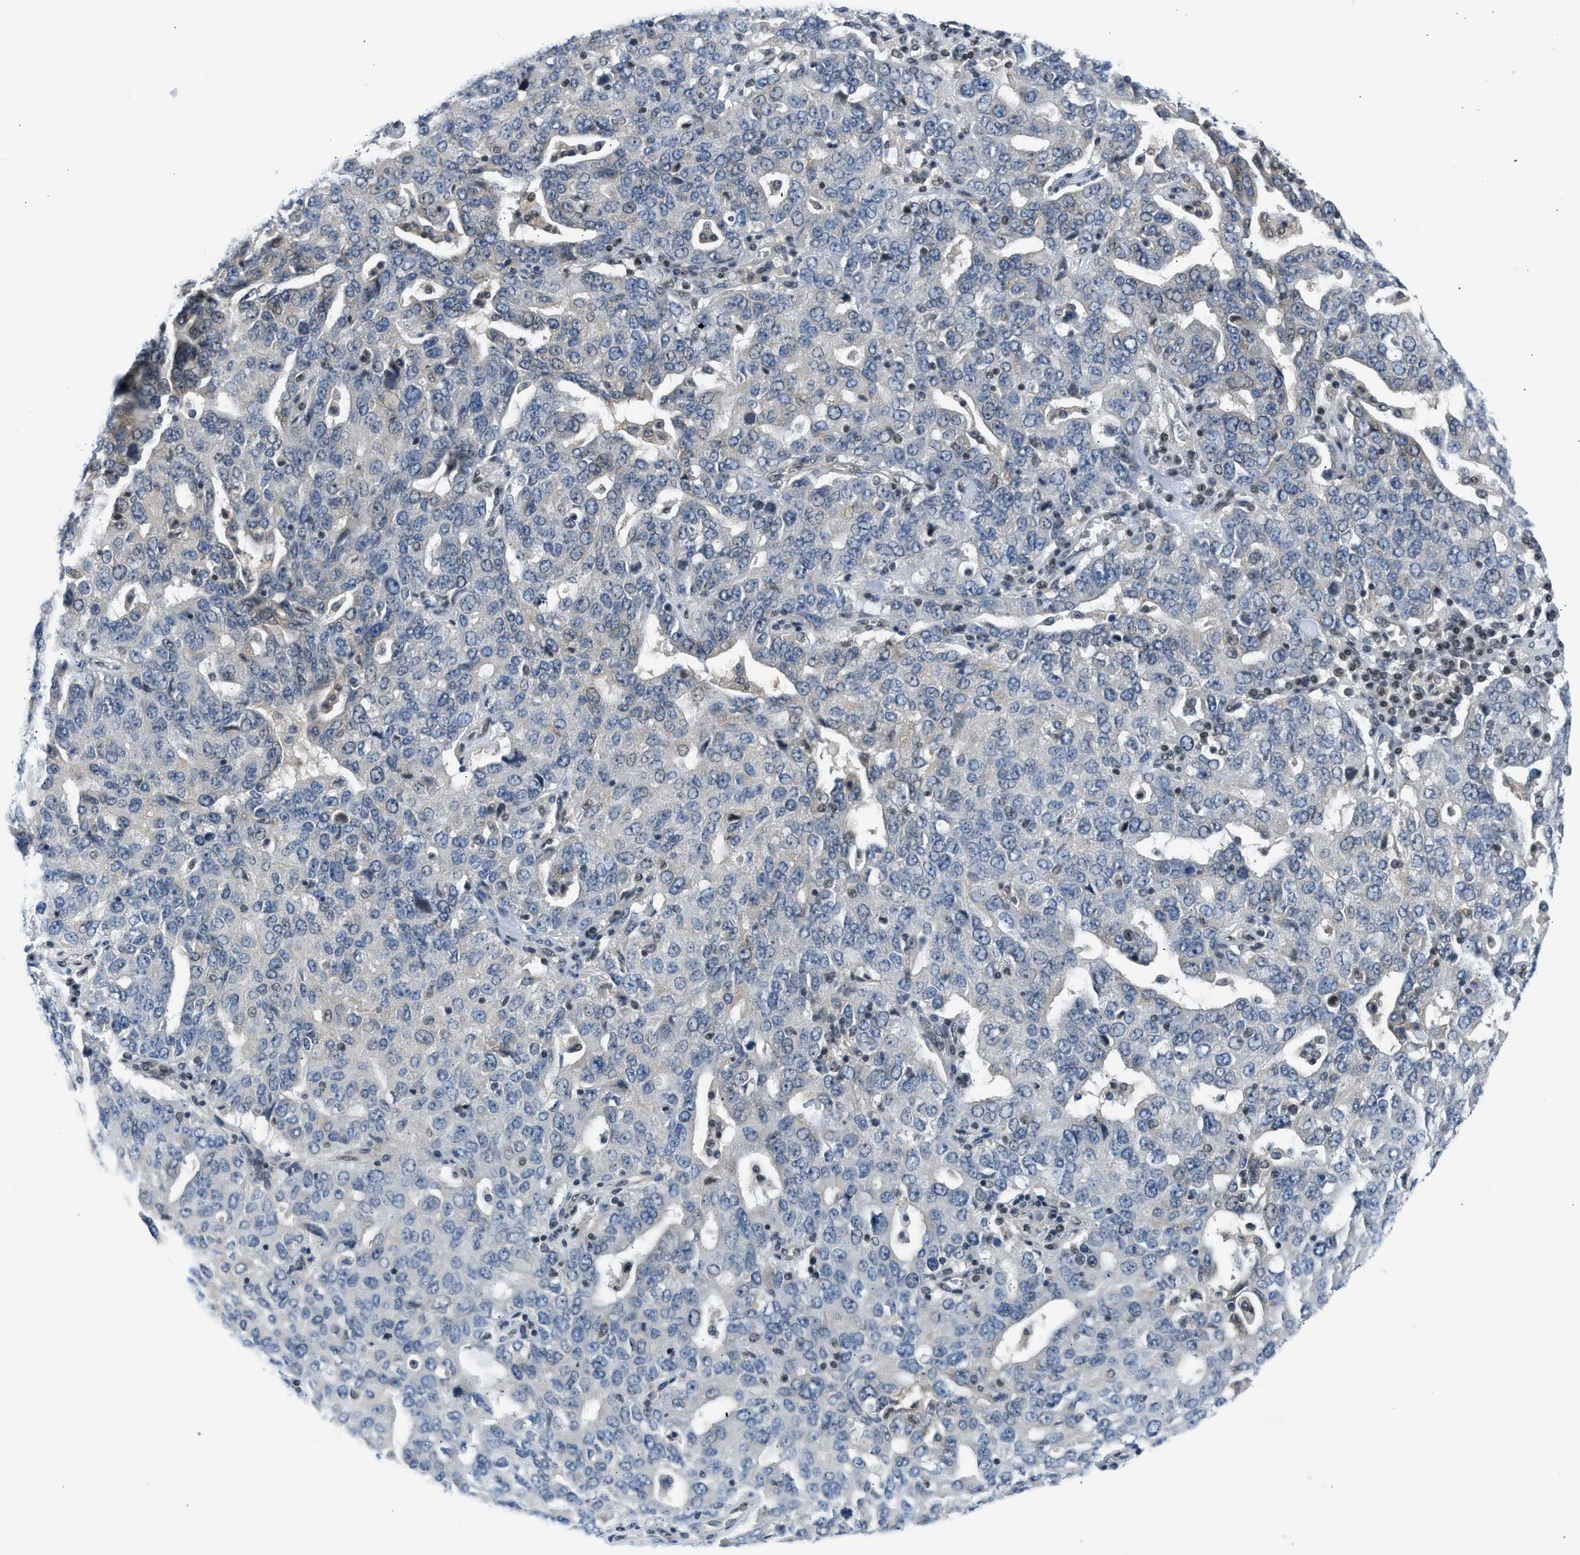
{"staining": {"intensity": "negative", "quantity": "none", "location": "none"}, "tissue": "ovarian cancer", "cell_type": "Tumor cells", "image_type": "cancer", "snomed": [{"axis": "morphology", "description": "Carcinoma, endometroid"}, {"axis": "topography", "description": "Ovary"}], "caption": "Endometroid carcinoma (ovarian) was stained to show a protein in brown. There is no significant positivity in tumor cells.", "gene": "OLIG3", "patient": {"sex": "female", "age": 62}}